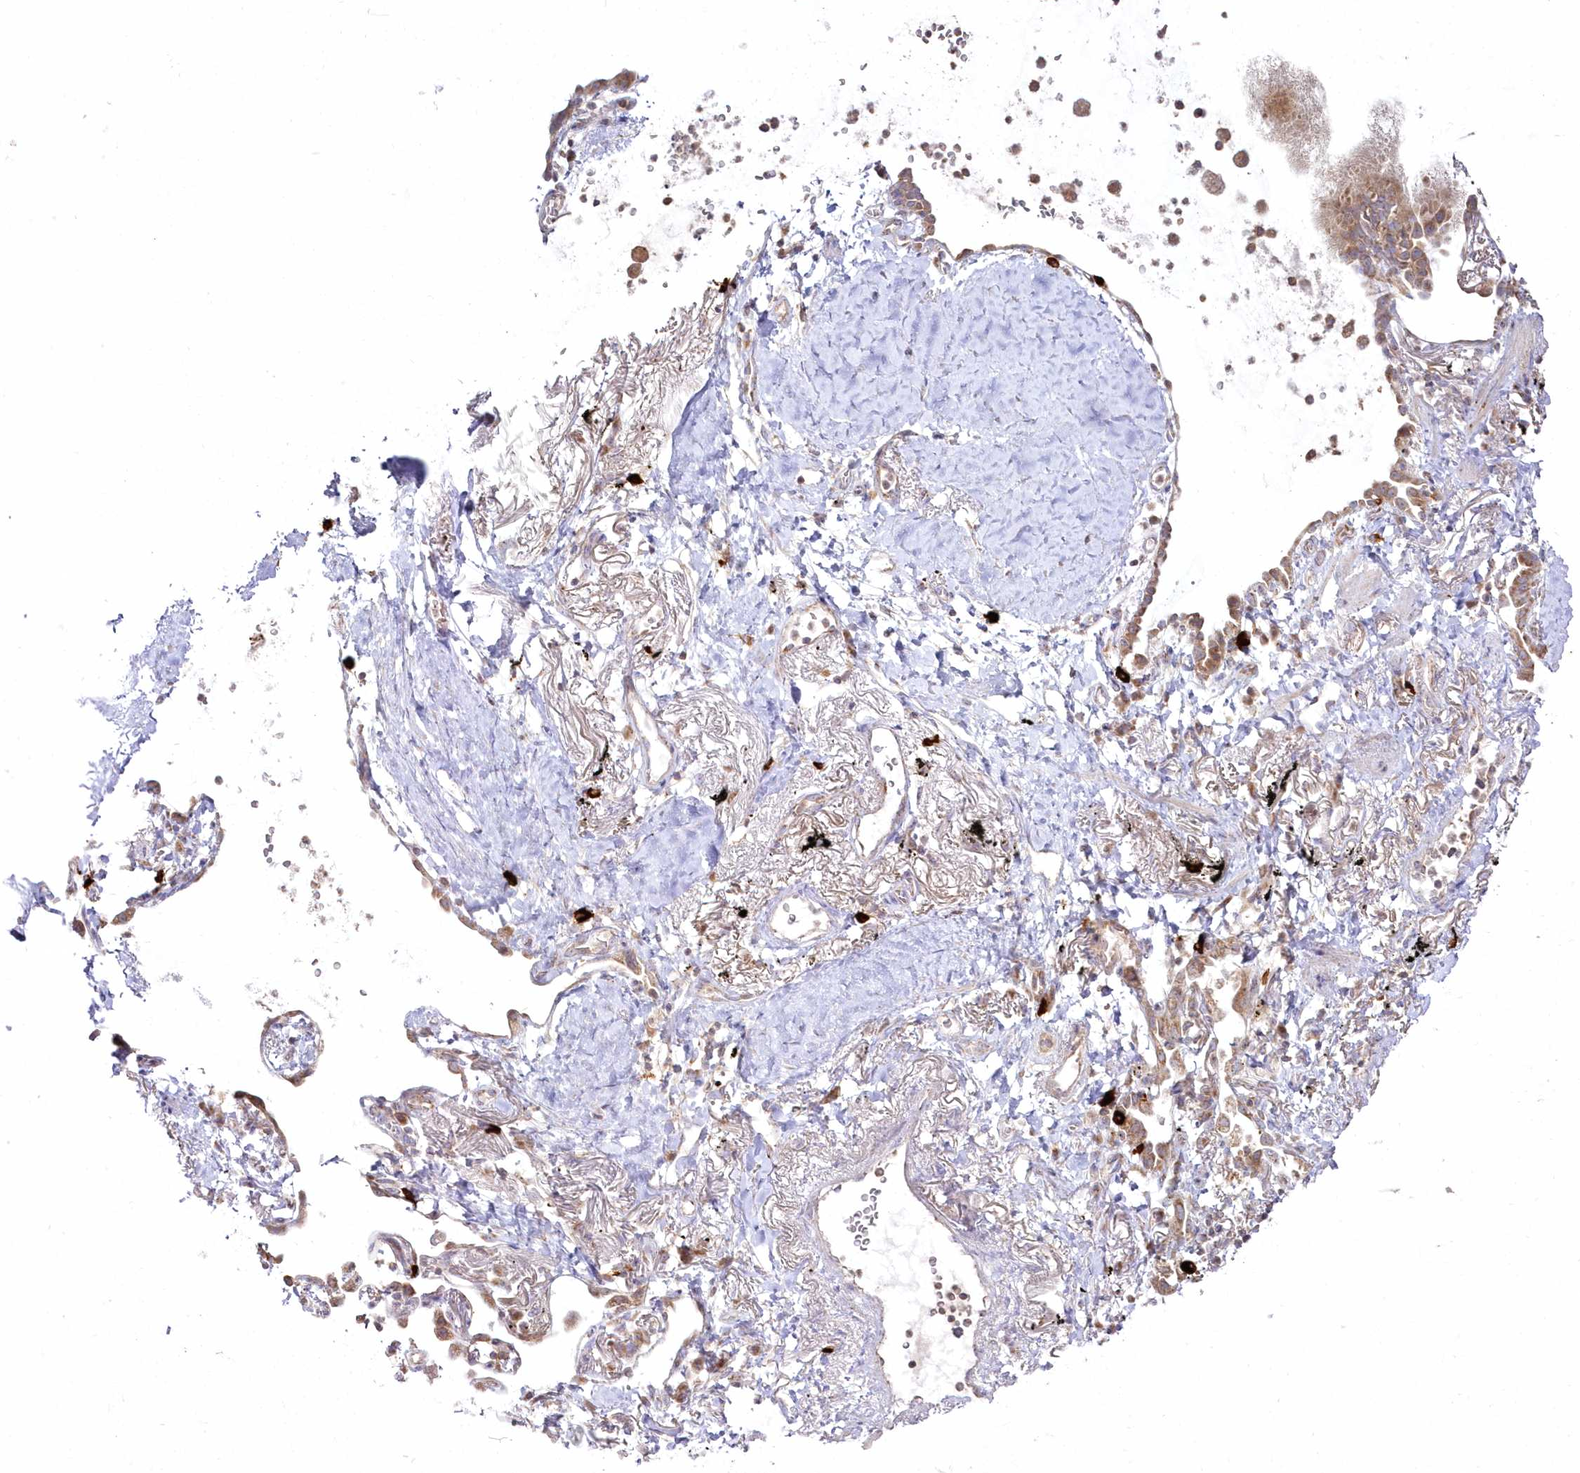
{"staining": {"intensity": "weak", "quantity": "25%-75%", "location": "cytoplasmic/membranous"}, "tissue": "lung cancer", "cell_type": "Tumor cells", "image_type": "cancer", "snomed": [{"axis": "morphology", "description": "Adenocarcinoma, NOS"}, {"axis": "topography", "description": "Lung"}], "caption": "A low amount of weak cytoplasmic/membranous expression is seen in approximately 25%-75% of tumor cells in adenocarcinoma (lung) tissue.", "gene": "ARSB", "patient": {"sex": "female", "age": 70}}